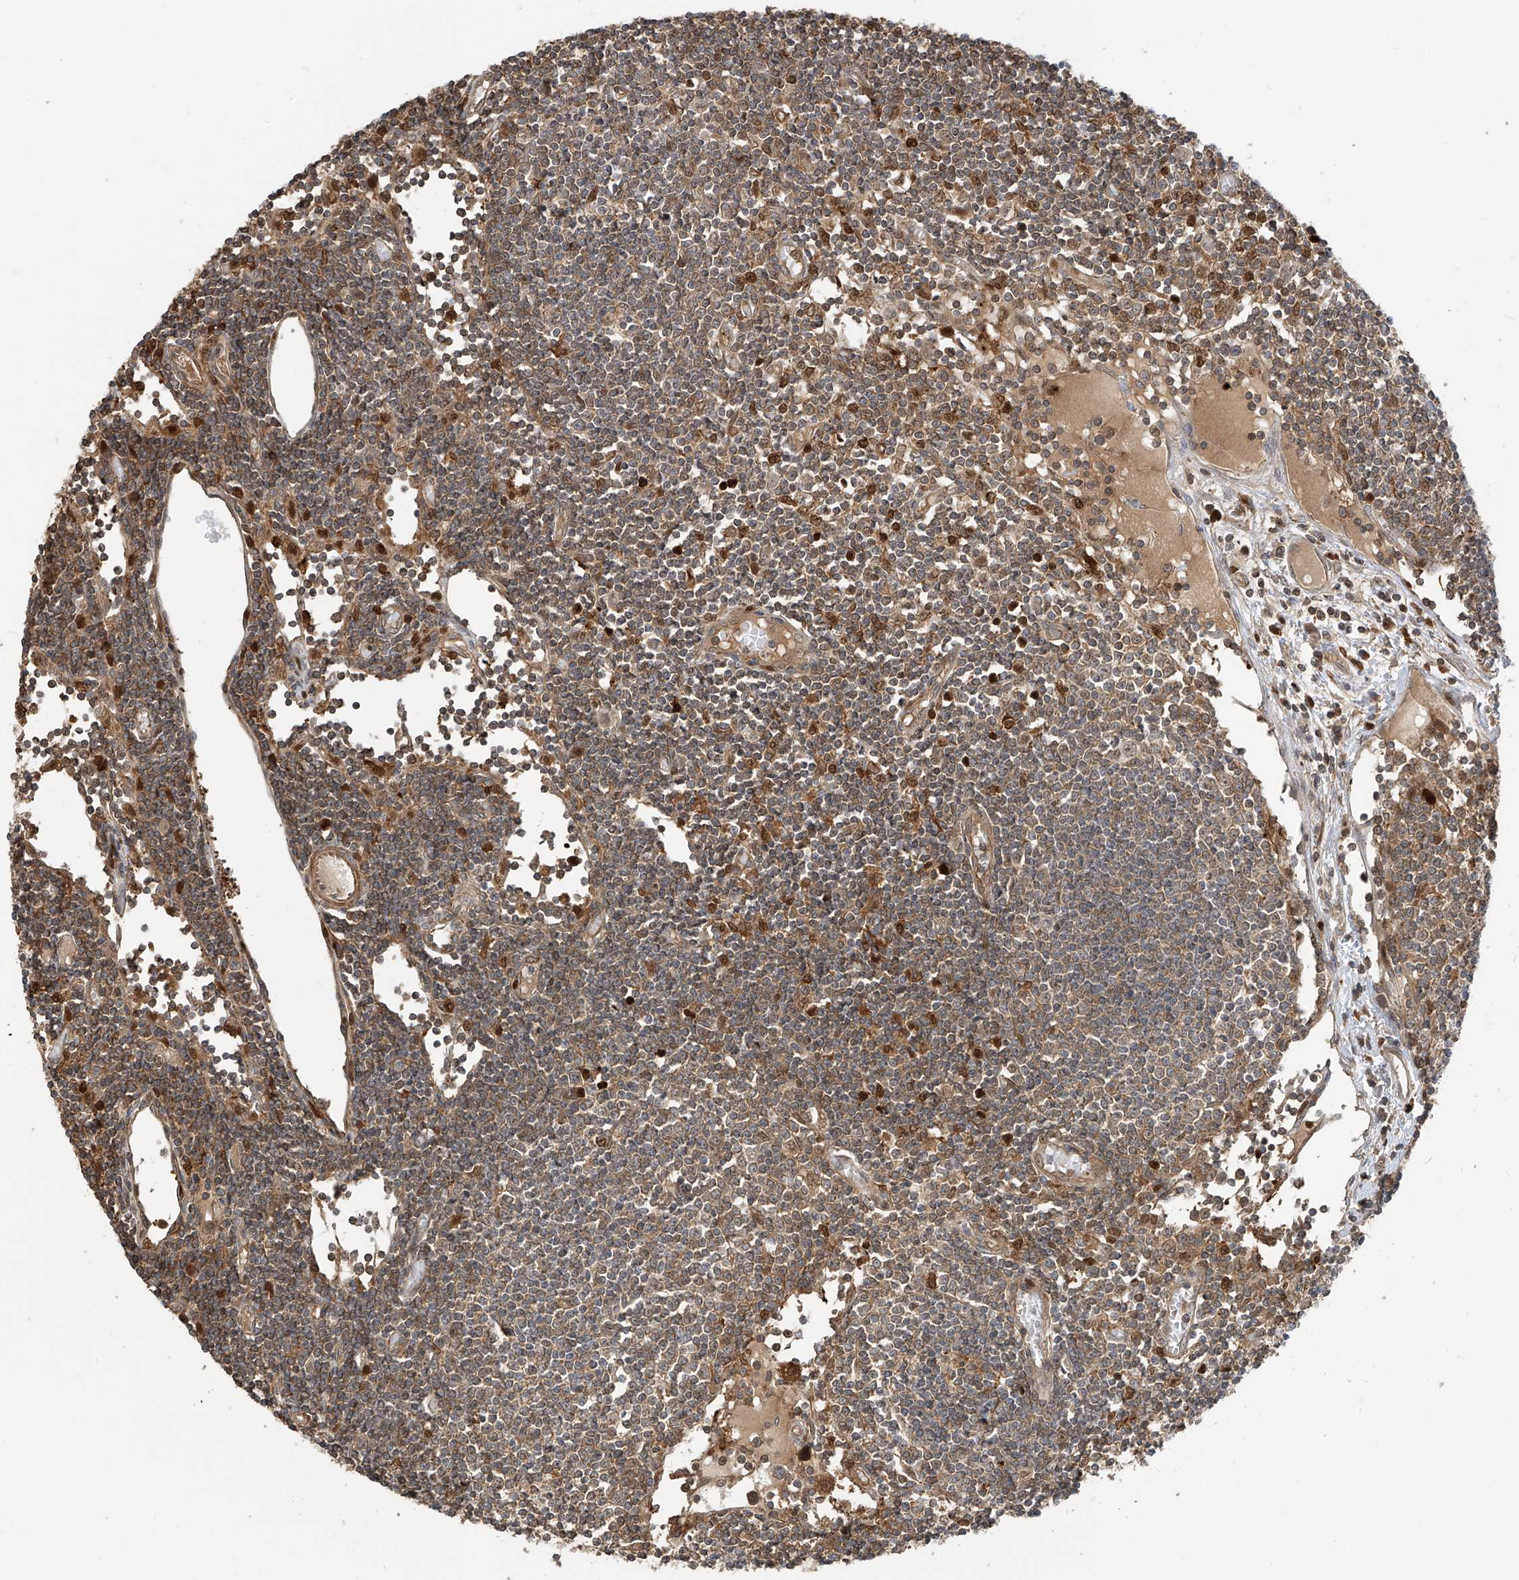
{"staining": {"intensity": "moderate", "quantity": ">75%", "location": "cytoplasmic/membranous"}, "tissue": "lymph node", "cell_type": "Germinal center cells", "image_type": "normal", "snomed": [{"axis": "morphology", "description": "Normal tissue, NOS"}, {"axis": "topography", "description": "Lymph node"}], "caption": "Lymph node stained with DAB (3,3'-diaminobenzidine) immunohistochemistry shows medium levels of moderate cytoplasmic/membranous positivity in about >75% of germinal center cells. (brown staining indicates protein expression, while blue staining denotes nuclei).", "gene": "ATAD2B", "patient": {"sex": "female", "age": 11}}